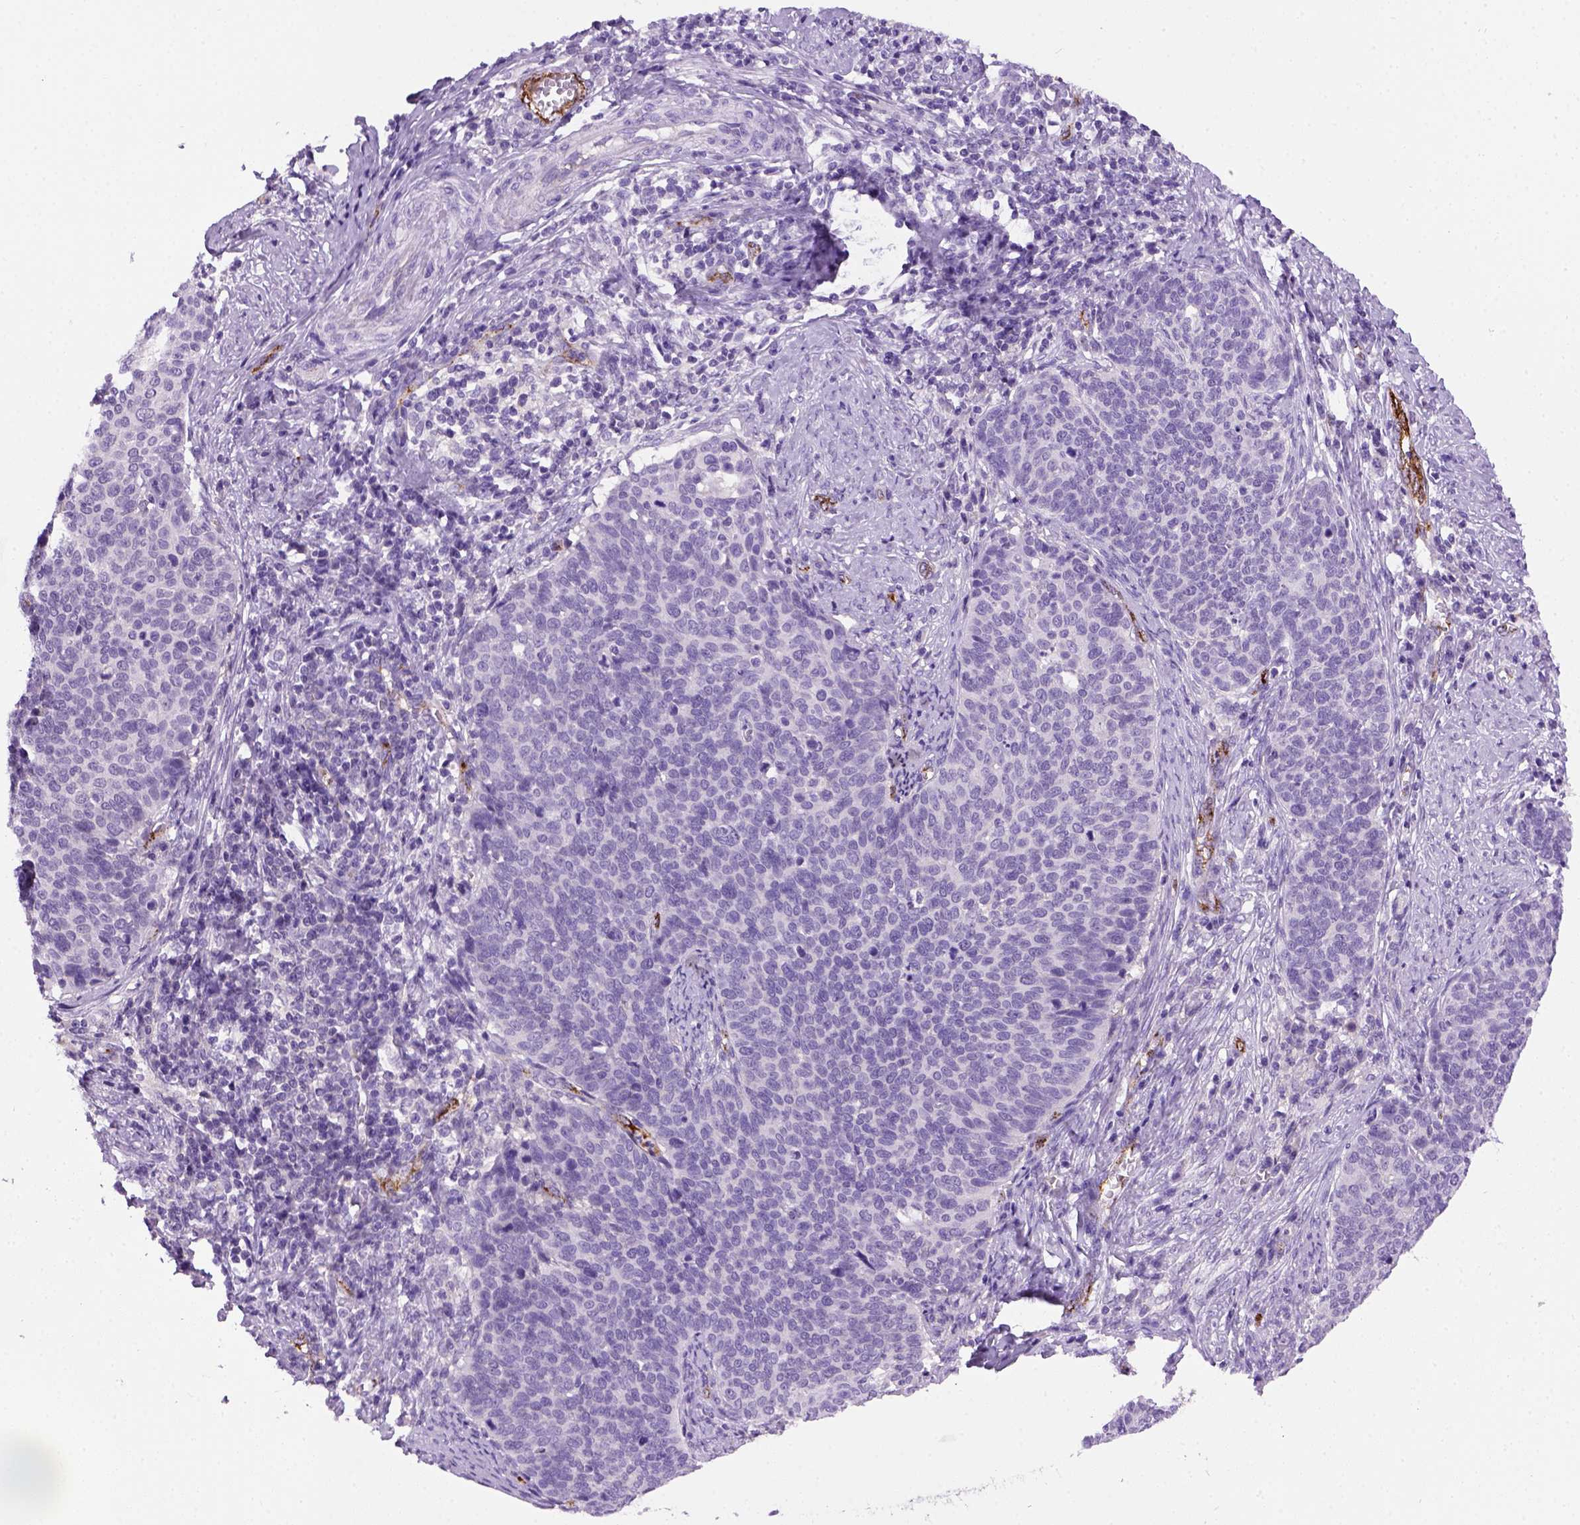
{"staining": {"intensity": "negative", "quantity": "none", "location": "none"}, "tissue": "cervical cancer", "cell_type": "Tumor cells", "image_type": "cancer", "snomed": [{"axis": "morphology", "description": "Normal tissue, NOS"}, {"axis": "morphology", "description": "Squamous cell carcinoma, NOS"}, {"axis": "topography", "description": "Cervix"}], "caption": "An image of human squamous cell carcinoma (cervical) is negative for staining in tumor cells. The staining was performed using DAB to visualize the protein expression in brown, while the nuclei were stained in blue with hematoxylin (Magnification: 20x).", "gene": "VWF", "patient": {"sex": "female", "age": 39}}